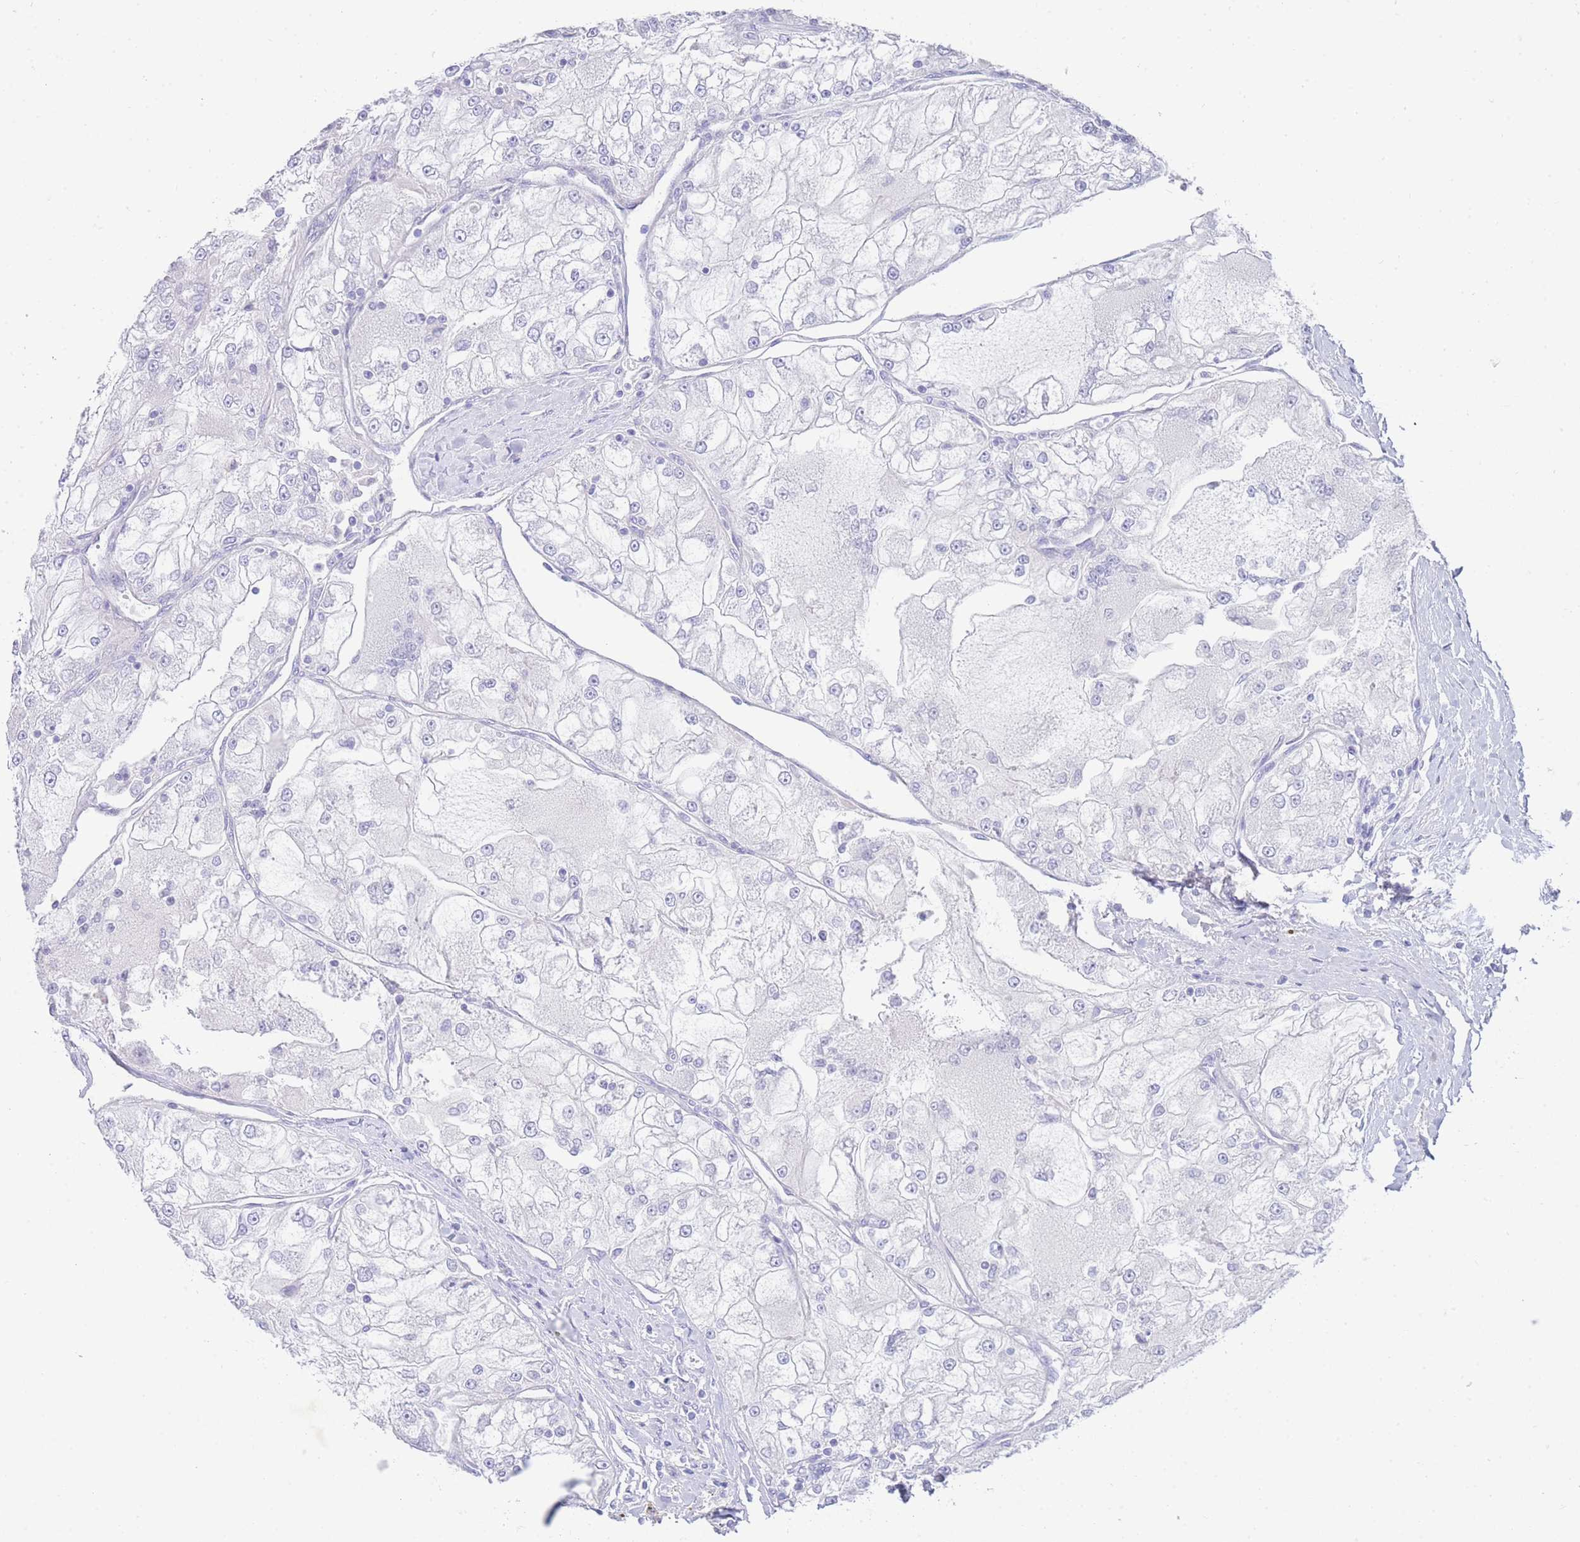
{"staining": {"intensity": "negative", "quantity": "none", "location": "none"}, "tissue": "renal cancer", "cell_type": "Tumor cells", "image_type": "cancer", "snomed": [{"axis": "morphology", "description": "Adenocarcinoma, NOS"}, {"axis": "topography", "description": "Kidney"}], "caption": "Immunohistochemistry (IHC) of renal cancer (adenocarcinoma) demonstrates no expression in tumor cells.", "gene": "LRRC37A", "patient": {"sex": "female", "age": 72}}